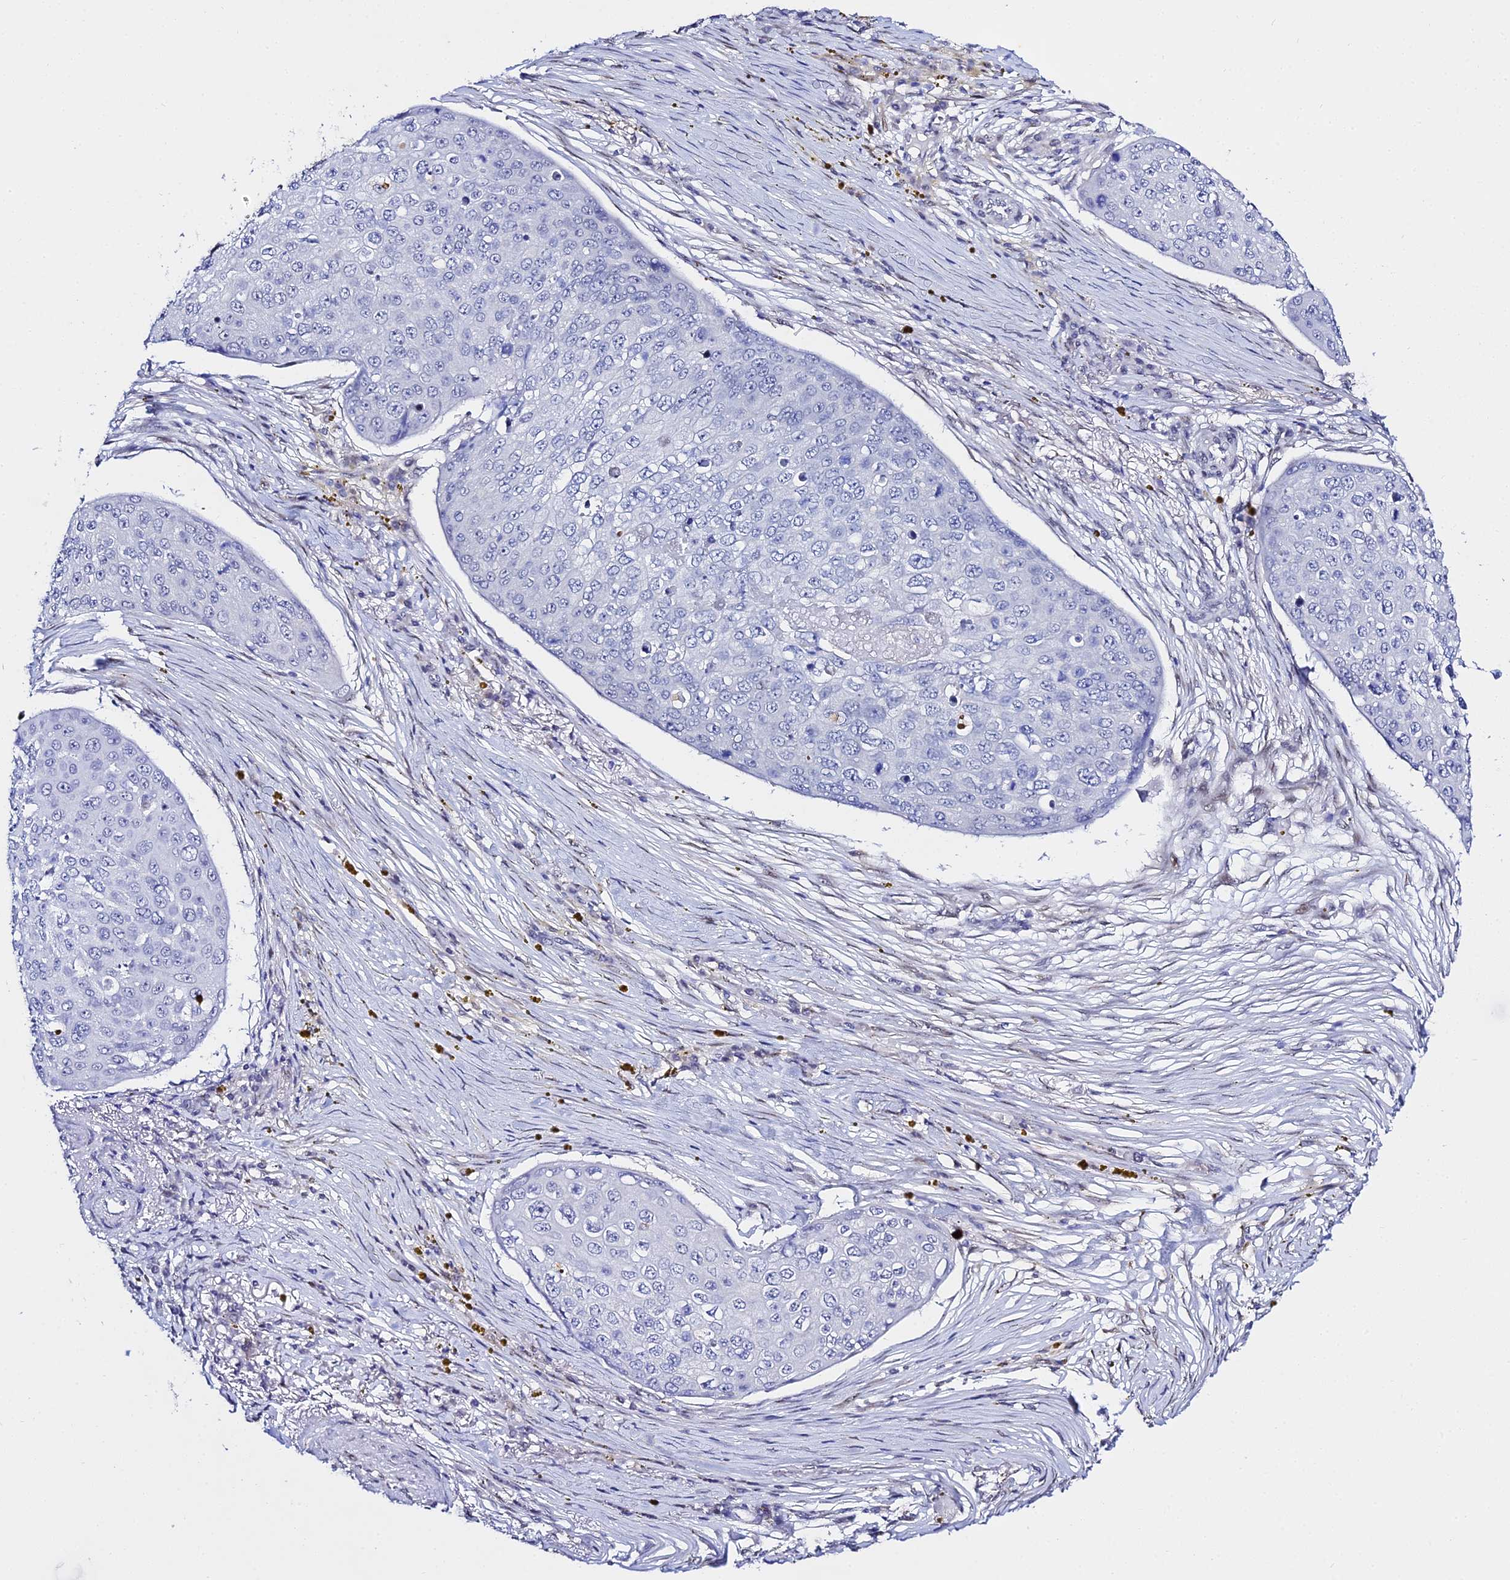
{"staining": {"intensity": "negative", "quantity": "none", "location": "none"}, "tissue": "skin cancer", "cell_type": "Tumor cells", "image_type": "cancer", "snomed": [{"axis": "morphology", "description": "Squamous cell carcinoma, NOS"}, {"axis": "topography", "description": "Skin"}], "caption": "Tumor cells show no significant protein staining in skin cancer (squamous cell carcinoma).", "gene": "POFUT2", "patient": {"sex": "male", "age": 71}}